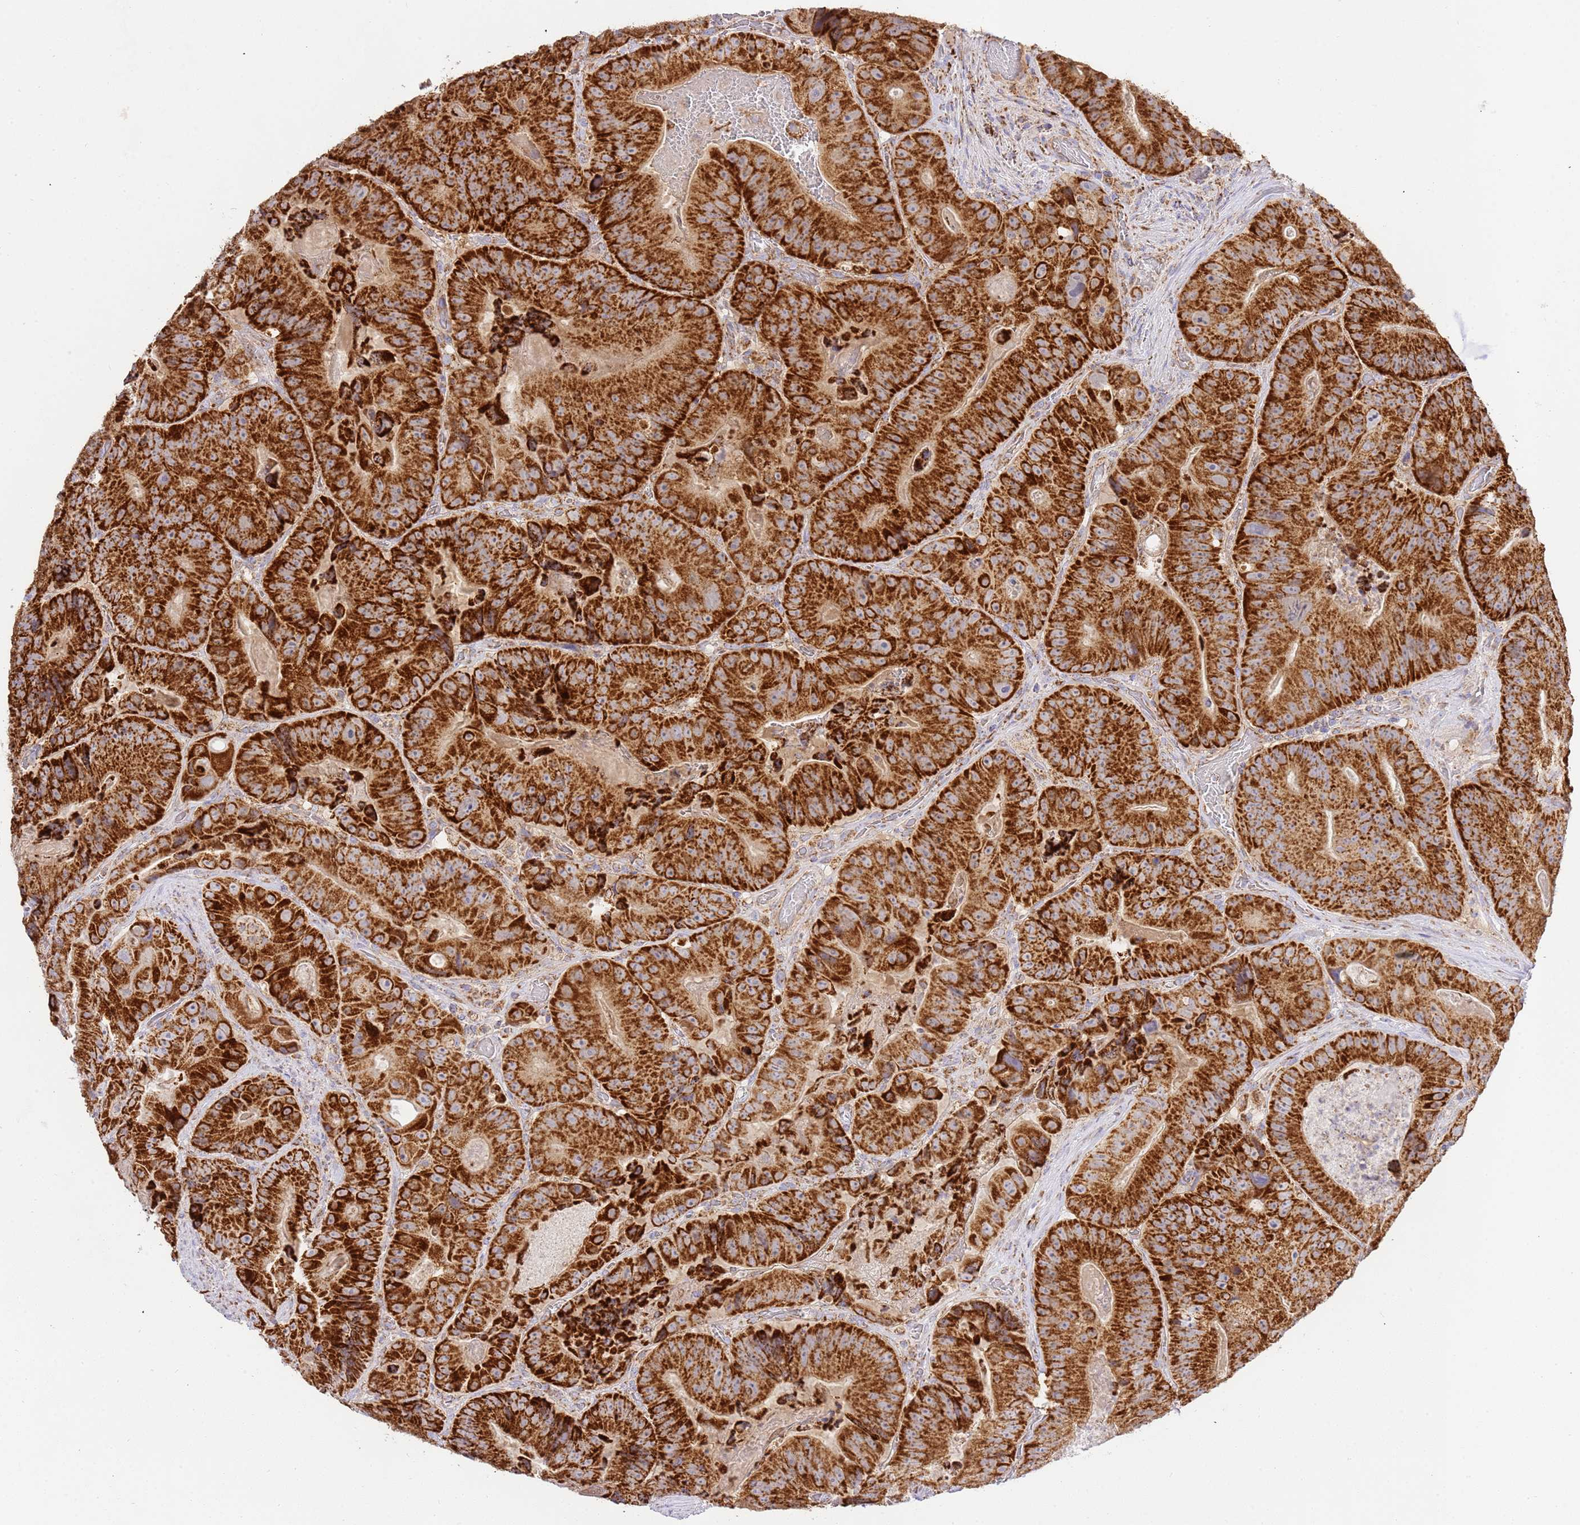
{"staining": {"intensity": "strong", "quantity": ">75%", "location": "cytoplasmic/membranous"}, "tissue": "colorectal cancer", "cell_type": "Tumor cells", "image_type": "cancer", "snomed": [{"axis": "morphology", "description": "Adenocarcinoma, NOS"}, {"axis": "topography", "description": "Colon"}], "caption": "An image of human colorectal adenocarcinoma stained for a protein reveals strong cytoplasmic/membranous brown staining in tumor cells.", "gene": "ZBTB39", "patient": {"sex": "female", "age": 86}}